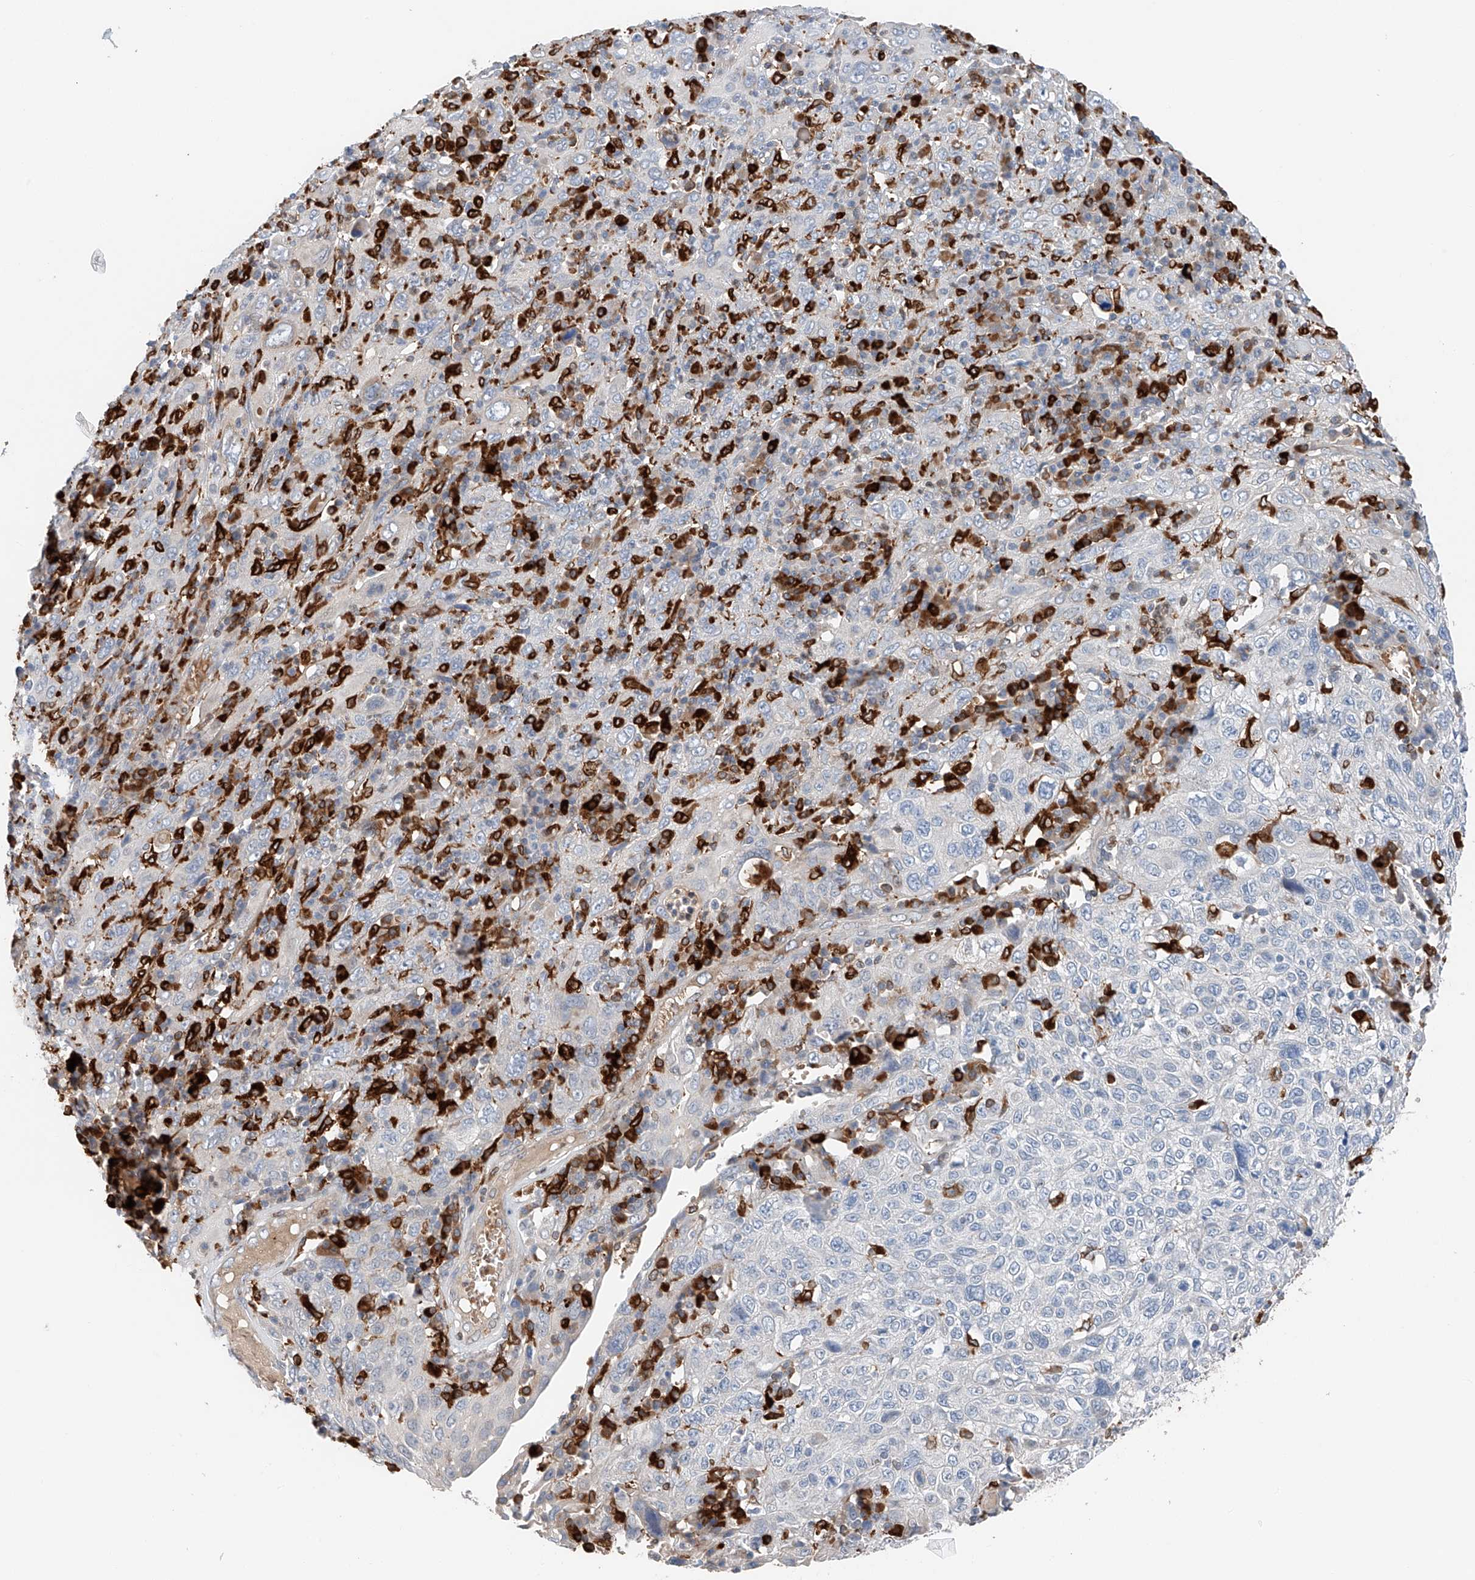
{"staining": {"intensity": "negative", "quantity": "none", "location": "none"}, "tissue": "cervical cancer", "cell_type": "Tumor cells", "image_type": "cancer", "snomed": [{"axis": "morphology", "description": "Squamous cell carcinoma, NOS"}, {"axis": "topography", "description": "Cervix"}], "caption": "Photomicrograph shows no significant protein staining in tumor cells of cervical cancer.", "gene": "TBXAS1", "patient": {"sex": "female", "age": 46}}